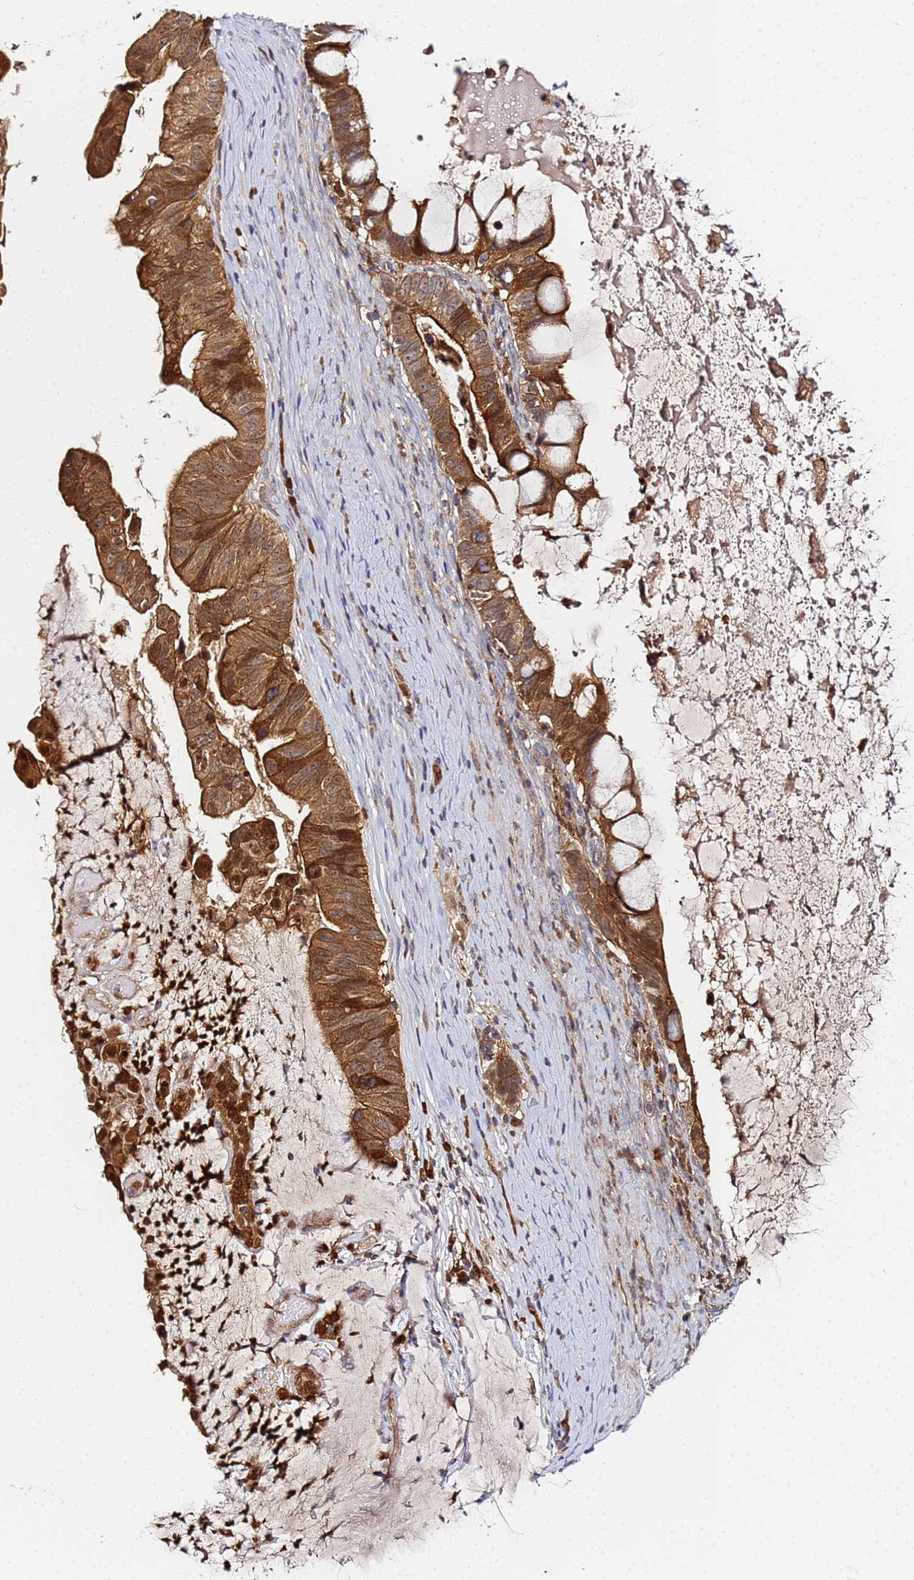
{"staining": {"intensity": "strong", "quantity": ">75%", "location": "cytoplasmic/membranous"}, "tissue": "ovarian cancer", "cell_type": "Tumor cells", "image_type": "cancer", "snomed": [{"axis": "morphology", "description": "Cystadenocarcinoma, mucinous, NOS"}, {"axis": "topography", "description": "Ovary"}], "caption": "The micrograph shows a brown stain indicating the presence of a protein in the cytoplasmic/membranous of tumor cells in ovarian cancer (mucinous cystadenocarcinoma). The protein of interest is shown in brown color, while the nuclei are stained blue.", "gene": "CCDC127", "patient": {"sex": "female", "age": 61}}